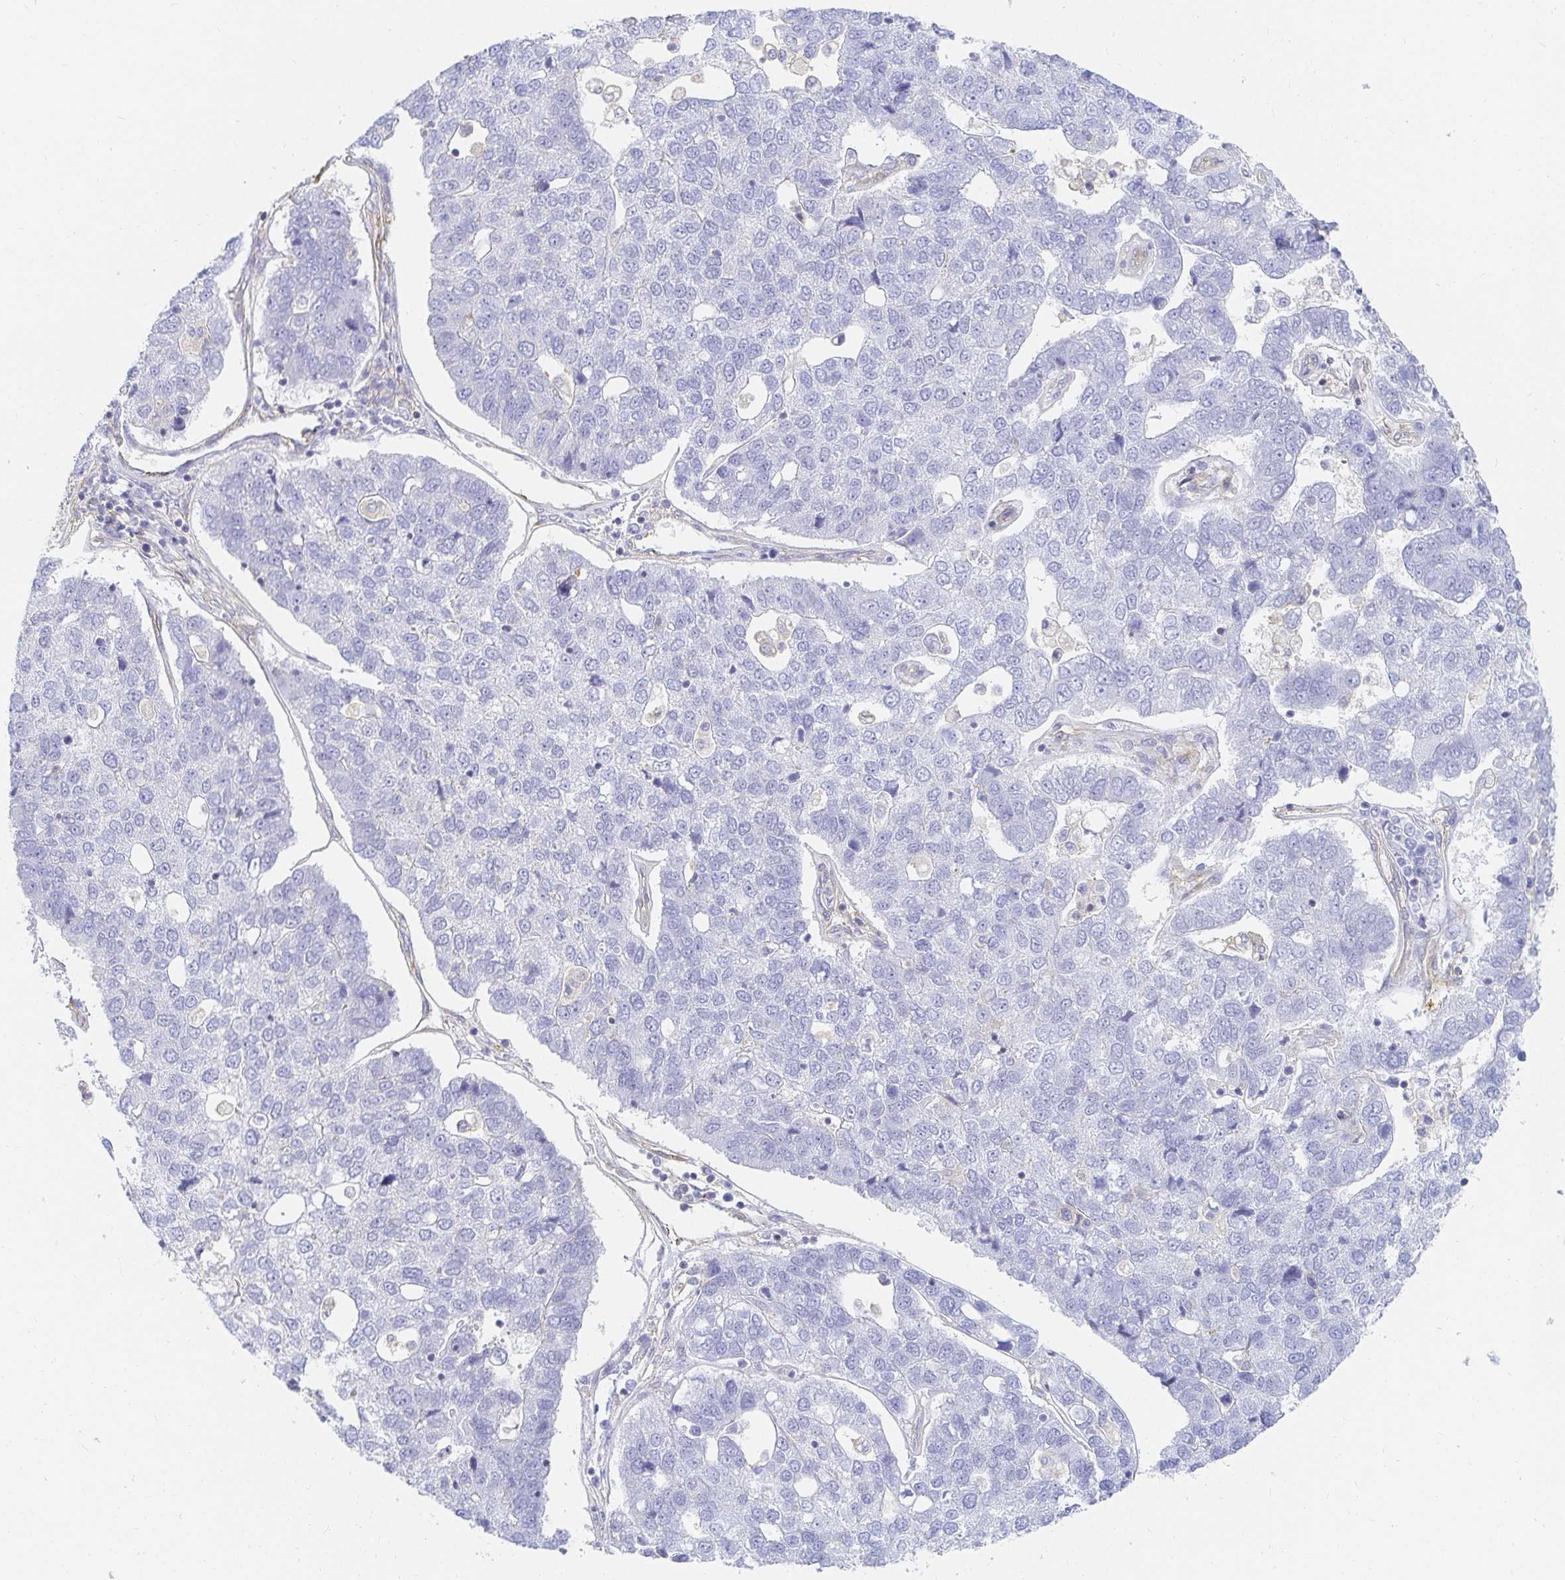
{"staining": {"intensity": "negative", "quantity": "none", "location": "none"}, "tissue": "pancreatic cancer", "cell_type": "Tumor cells", "image_type": "cancer", "snomed": [{"axis": "morphology", "description": "Adenocarcinoma, NOS"}, {"axis": "topography", "description": "Pancreas"}], "caption": "Immunohistochemistry (IHC) histopathology image of neoplastic tissue: pancreatic adenocarcinoma stained with DAB demonstrates no significant protein positivity in tumor cells.", "gene": "TSPAN19", "patient": {"sex": "female", "age": 61}}